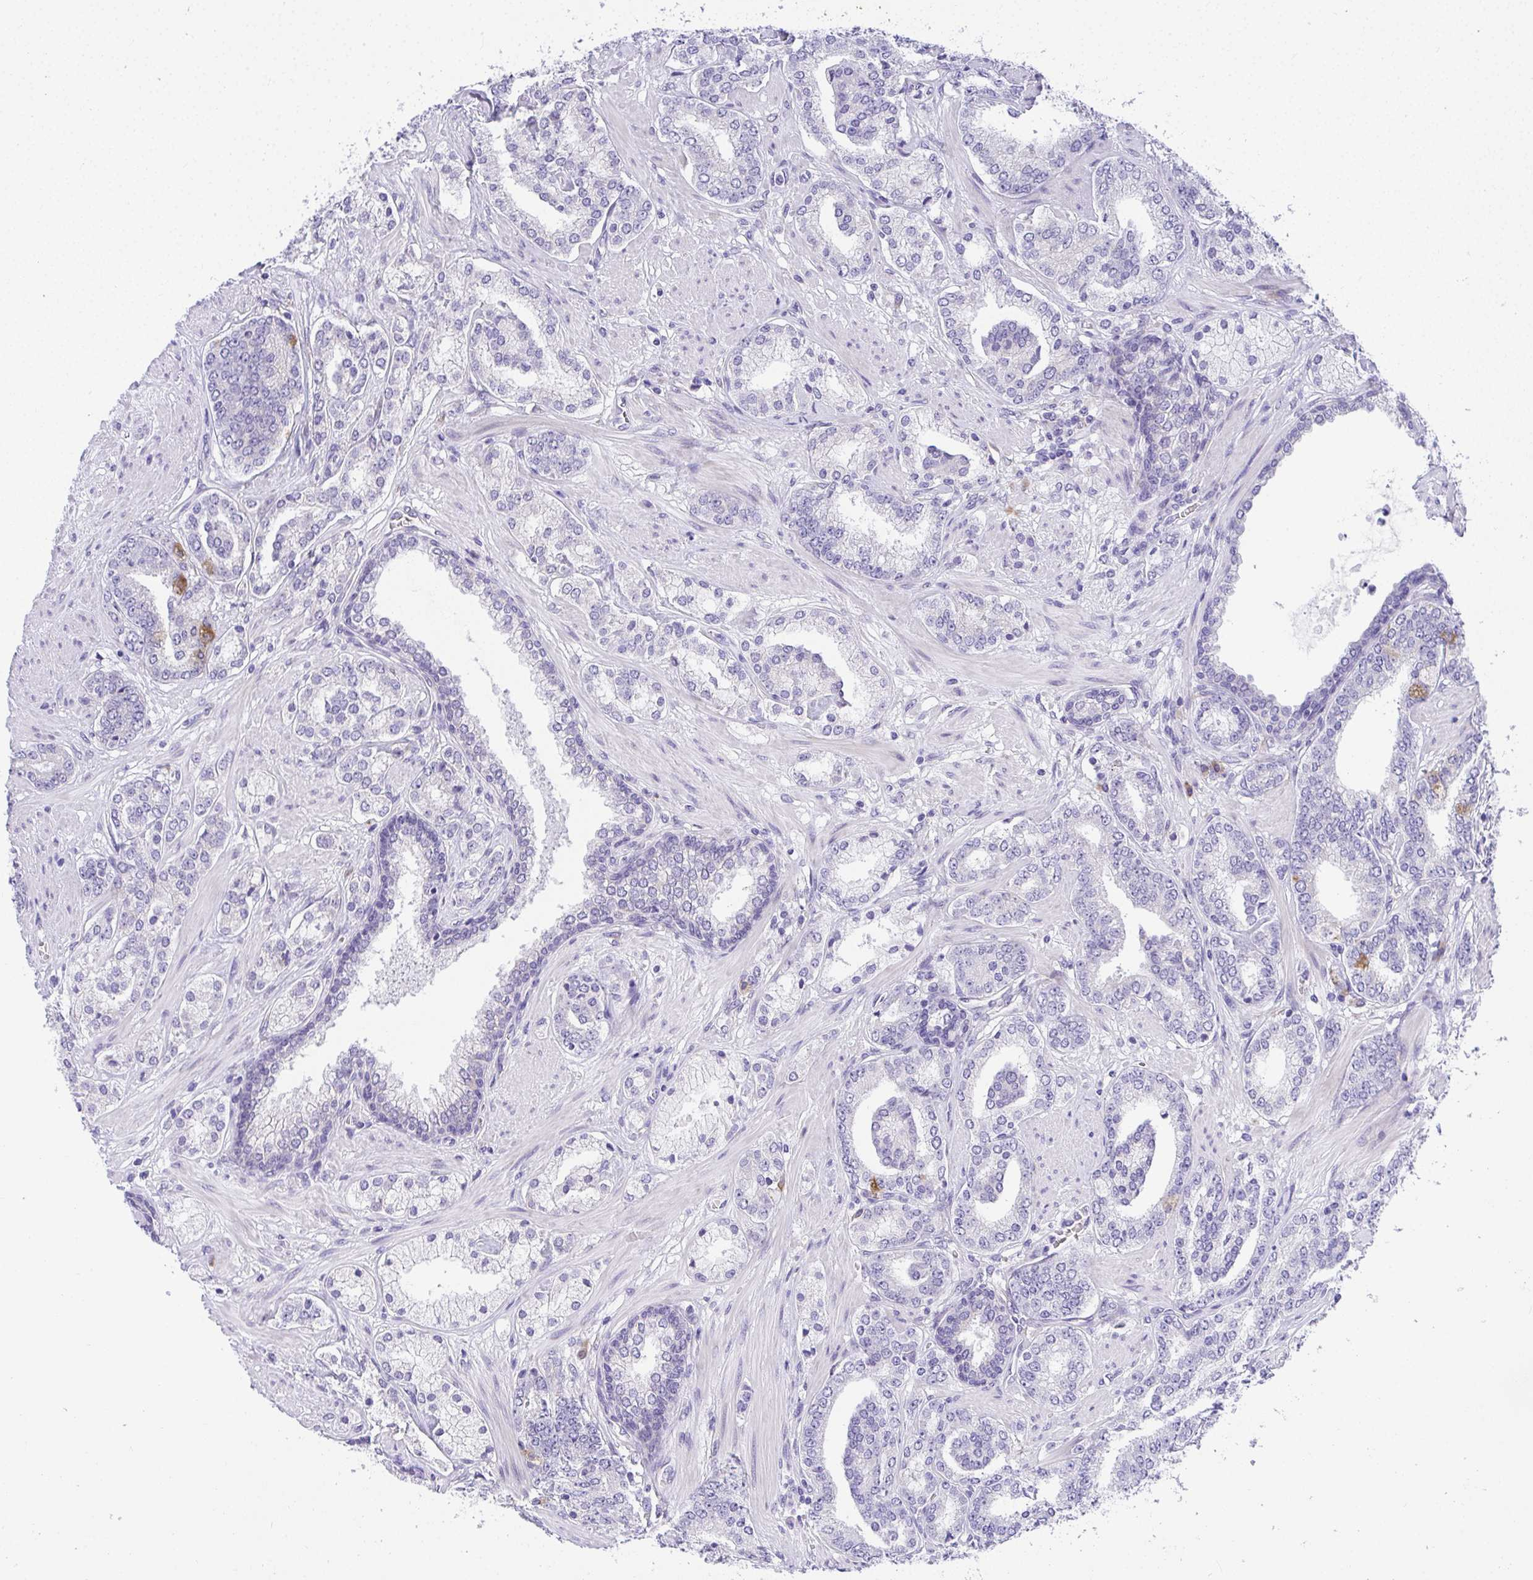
{"staining": {"intensity": "negative", "quantity": "none", "location": "none"}, "tissue": "prostate cancer", "cell_type": "Tumor cells", "image_type": "cancer", "snomed": [{"axis": "morphology", "description": "Adenocarcinoma, High grade"}, {"axis": "topography", "description": "Prostate"}], "caption": "Human prostate cancer stained for a protein using immunohistochemistry displays no positivity in tumor cells.", "gene": "ADRA2C", "patient": {"sex": "male", "age": 62}}